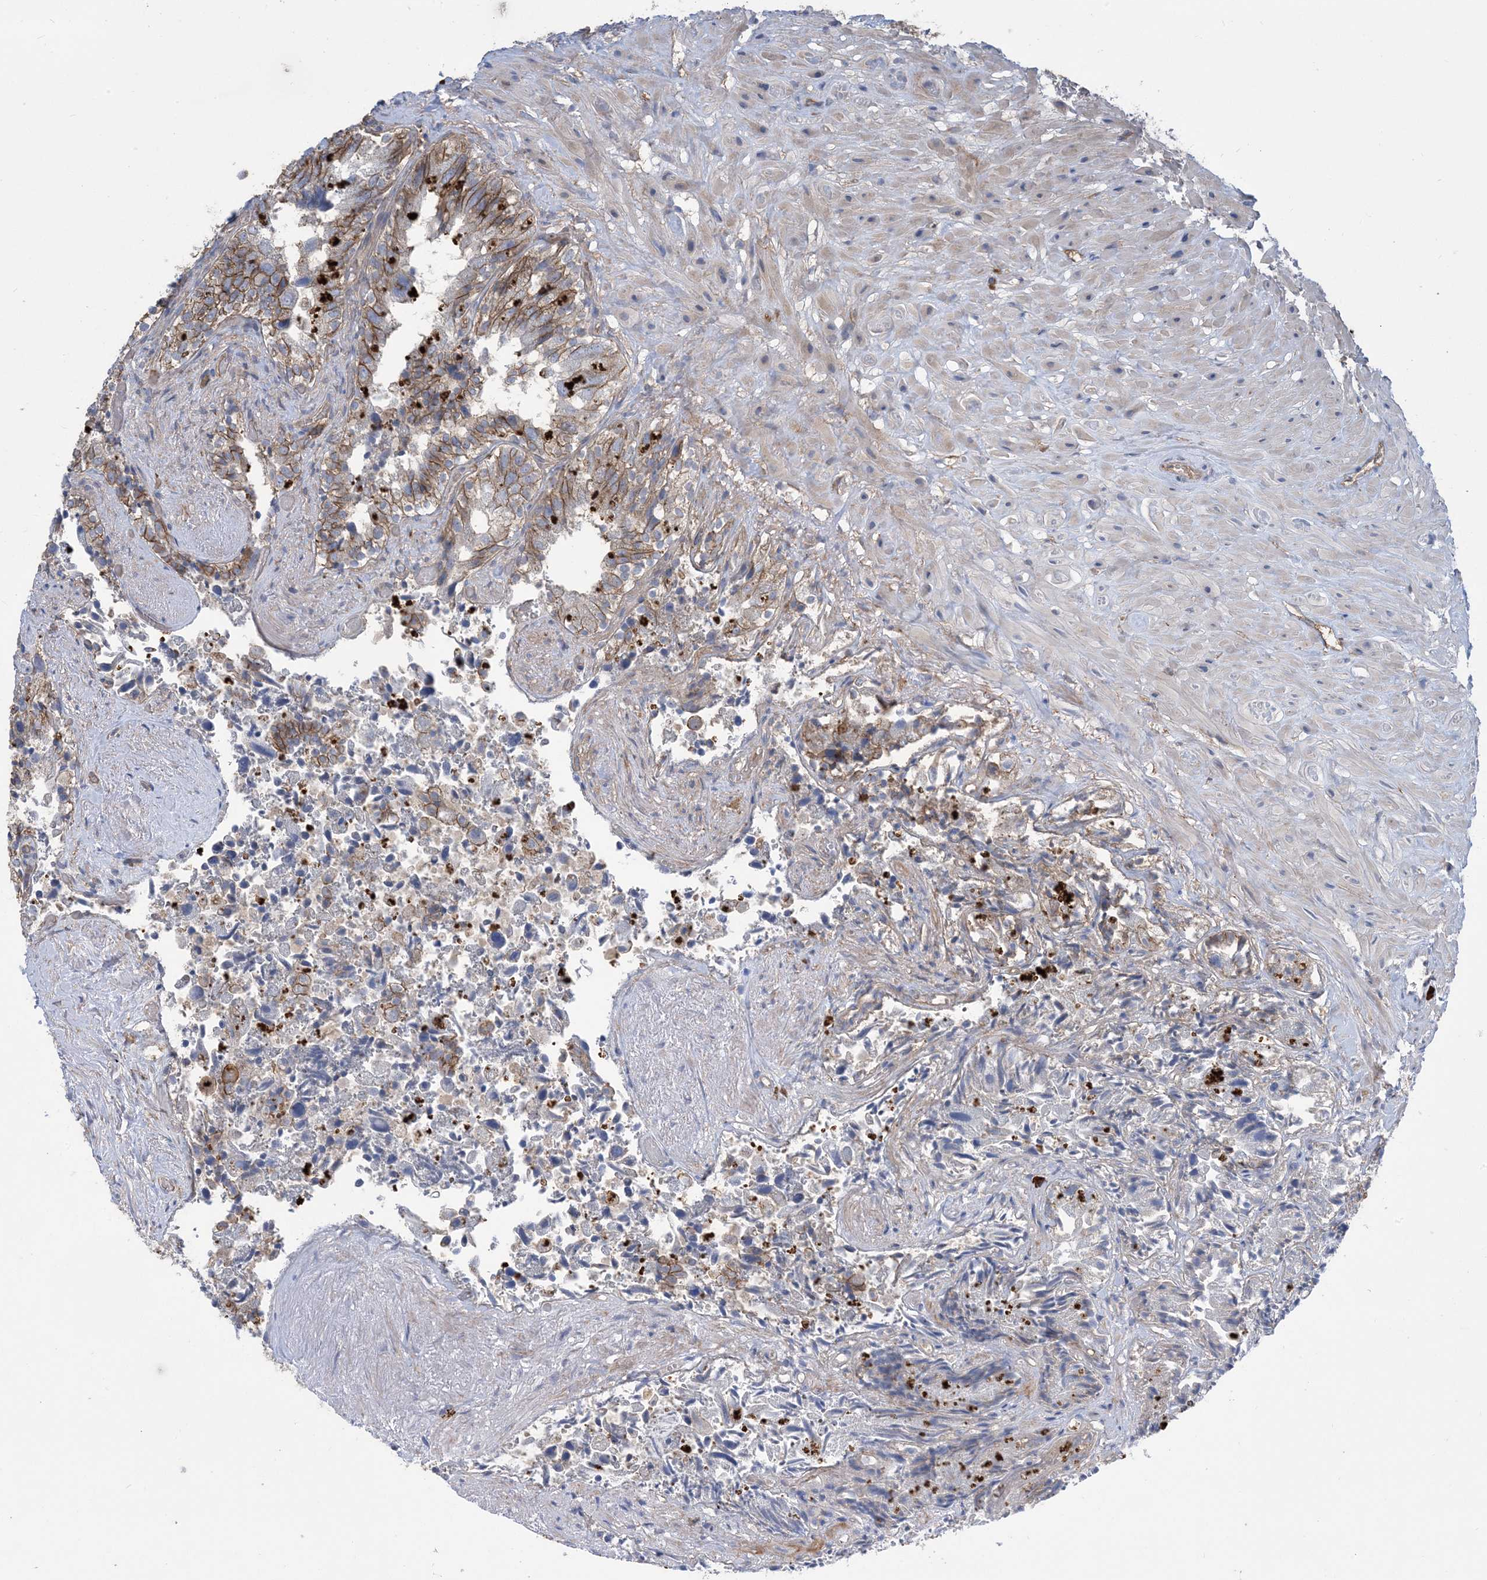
{"staining": {"intensity": "moderate", "quantity": ">75%", "location": "cytoplasmic/membranous"}, "tissue": "seminal vesicle", "cell_type": "Glandular cells", "image_type": "normal", "snomed": [{"axis": "morphology", "description": "Normal tissue, NOS"}, {"axis": "topography", "description": "Seminal veicle"}, {"axis": "topography", "description": "Peripheral nerve tissue"}], "caption": "The image reveals immunohistochemical staining of normal seminal vesicle. There is moderate cytoplasmic/membranous staining is appreciated in about >75% of glandular cells. (brown staining indicates protein expression, while blue staining denotes nuclei).", "gene": "AOC1", "patient": {"sex": "male", "age": 63}}